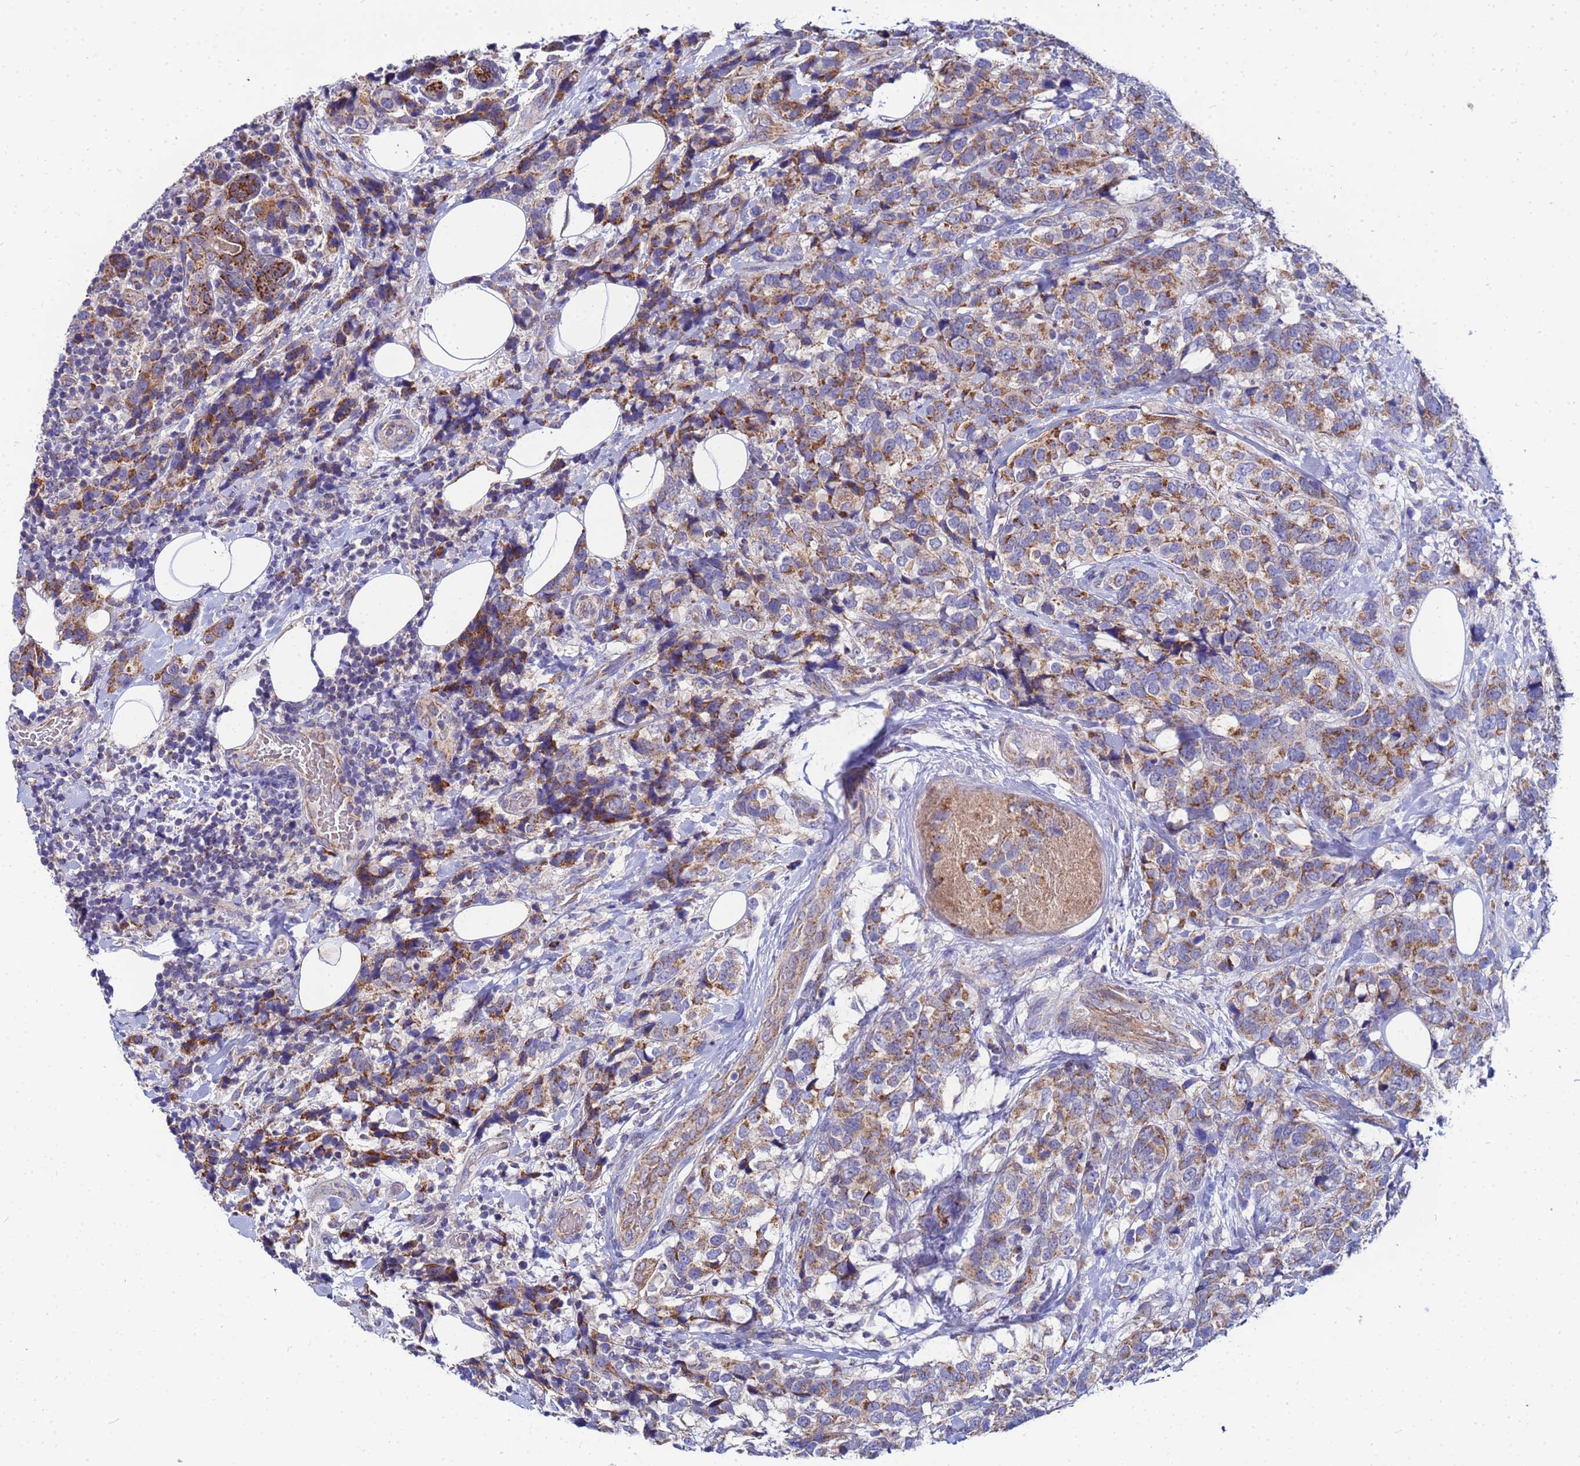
{"staining": {"intensity": "moderate", "quantity": ">75%", "location": "cytoplasmic/membranous"}, "tissue": "breast cancer", "cell_type": "Tumor cells", "image_type": "cancer", "snomed": [{"axis": "morphology", "description": "Lobular carcinoma"}, {"axis": "topography", "description": "Breast"}], "caption": "Moderate cytoplasmic/membranous expression is appreciated in about >75% of tumor cells in breast cancer.", "gene": "FAHD2A", "patient": {"sex": "female", "age": 59}}